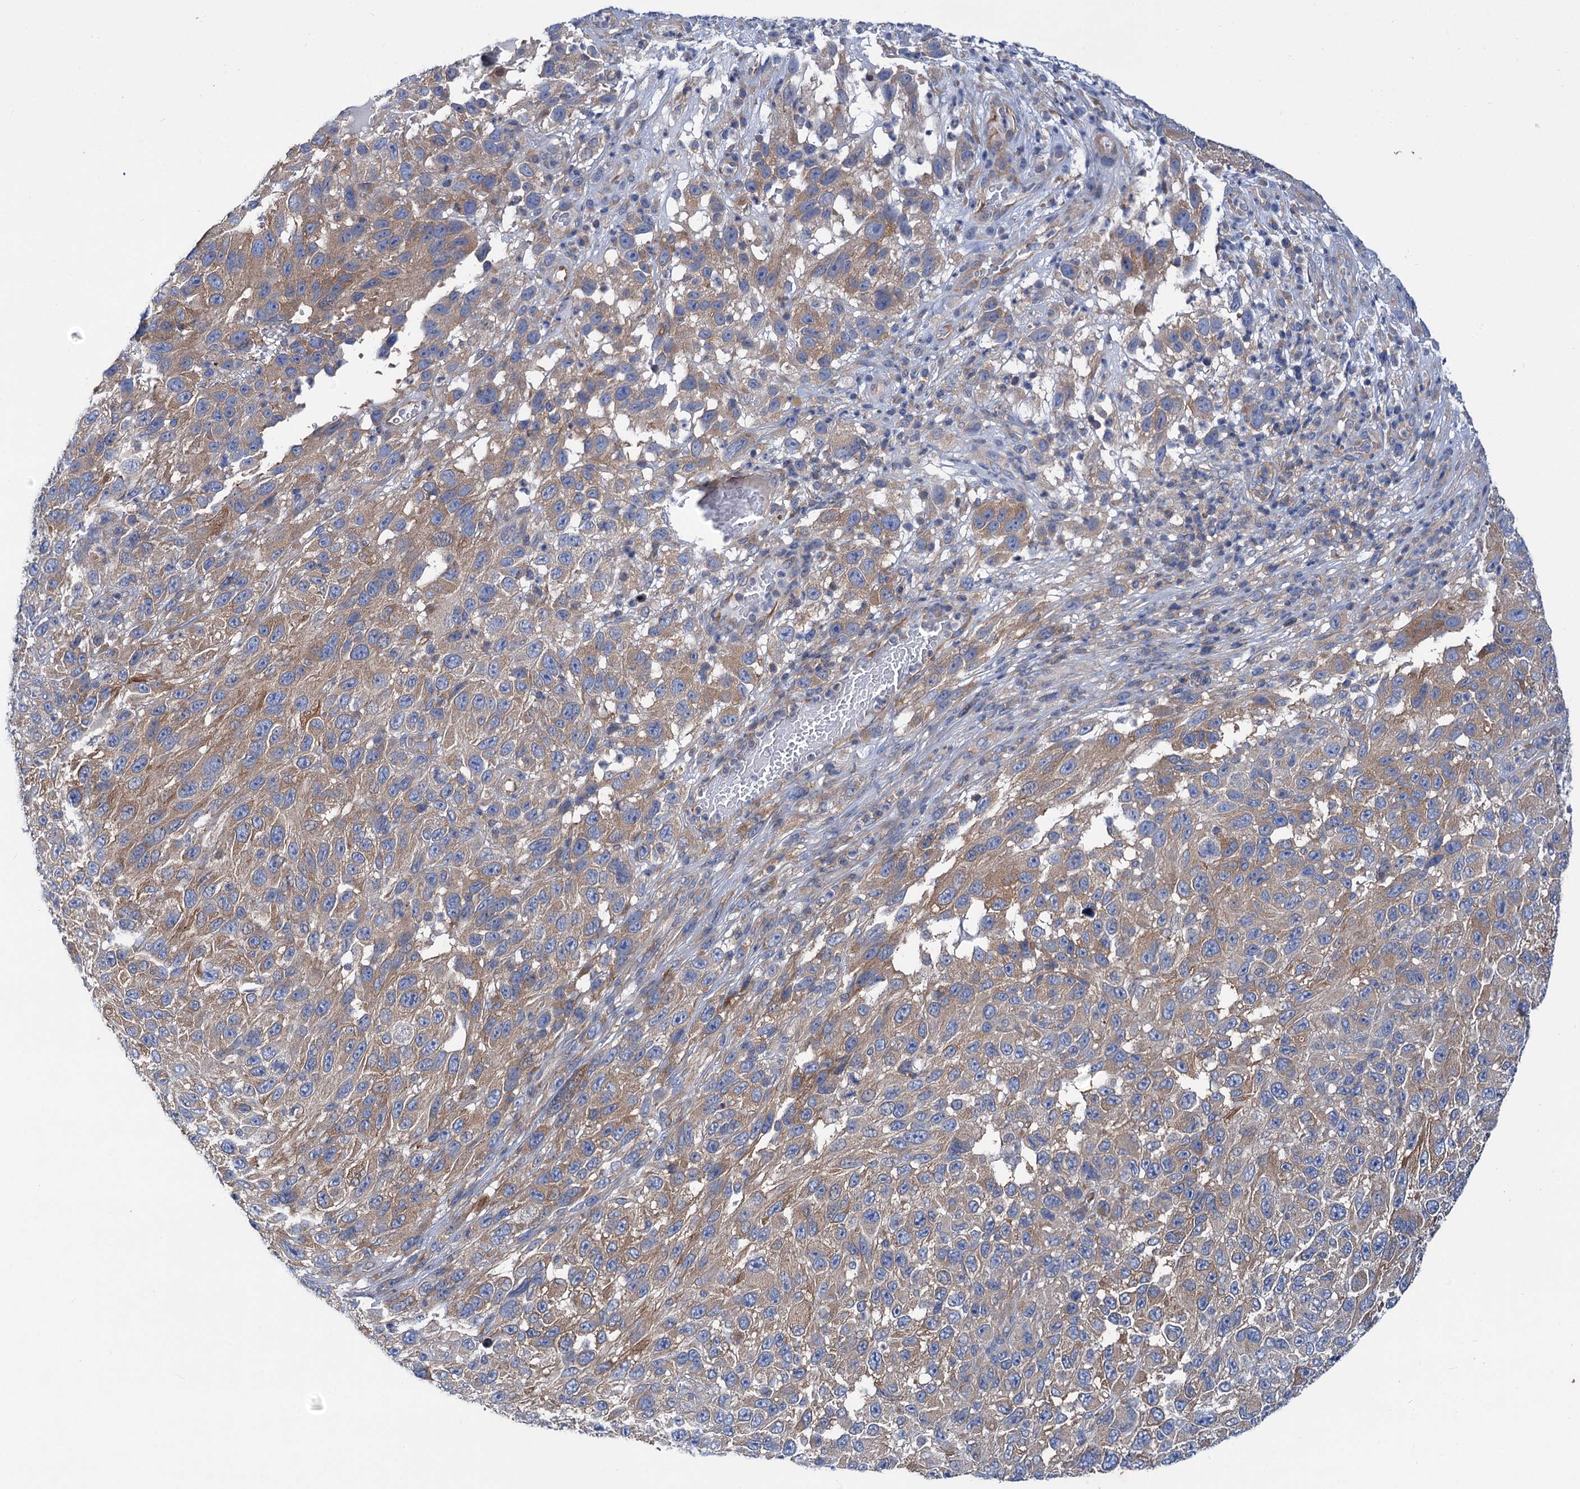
{"staining": {"intensity": "weak", "quantity": "25%-75%", "location": "cytoplasmic/membranous"}, "tissue": "melanoma", "cell_type": "Tumor cells", "image_type": "cancer", "snomed": [{"axis": "morphology", "description": "Malignant melanoma, NOS"}, {"axis": "topography", "description": "Skin"}], "caption": "Brown immunohistochemical staining in human melanoma exhibits weak cytoplasmic/membranous staining in approximately 25%-75% of tumor cells. The staining was performed using DAB to visualize the protein expression in brown, while the nuclei were stained in blue with hematoxylin (Magnification: 20x).", "gene": "TRIM55", "patient": {"sex": "female", "age": 96}}